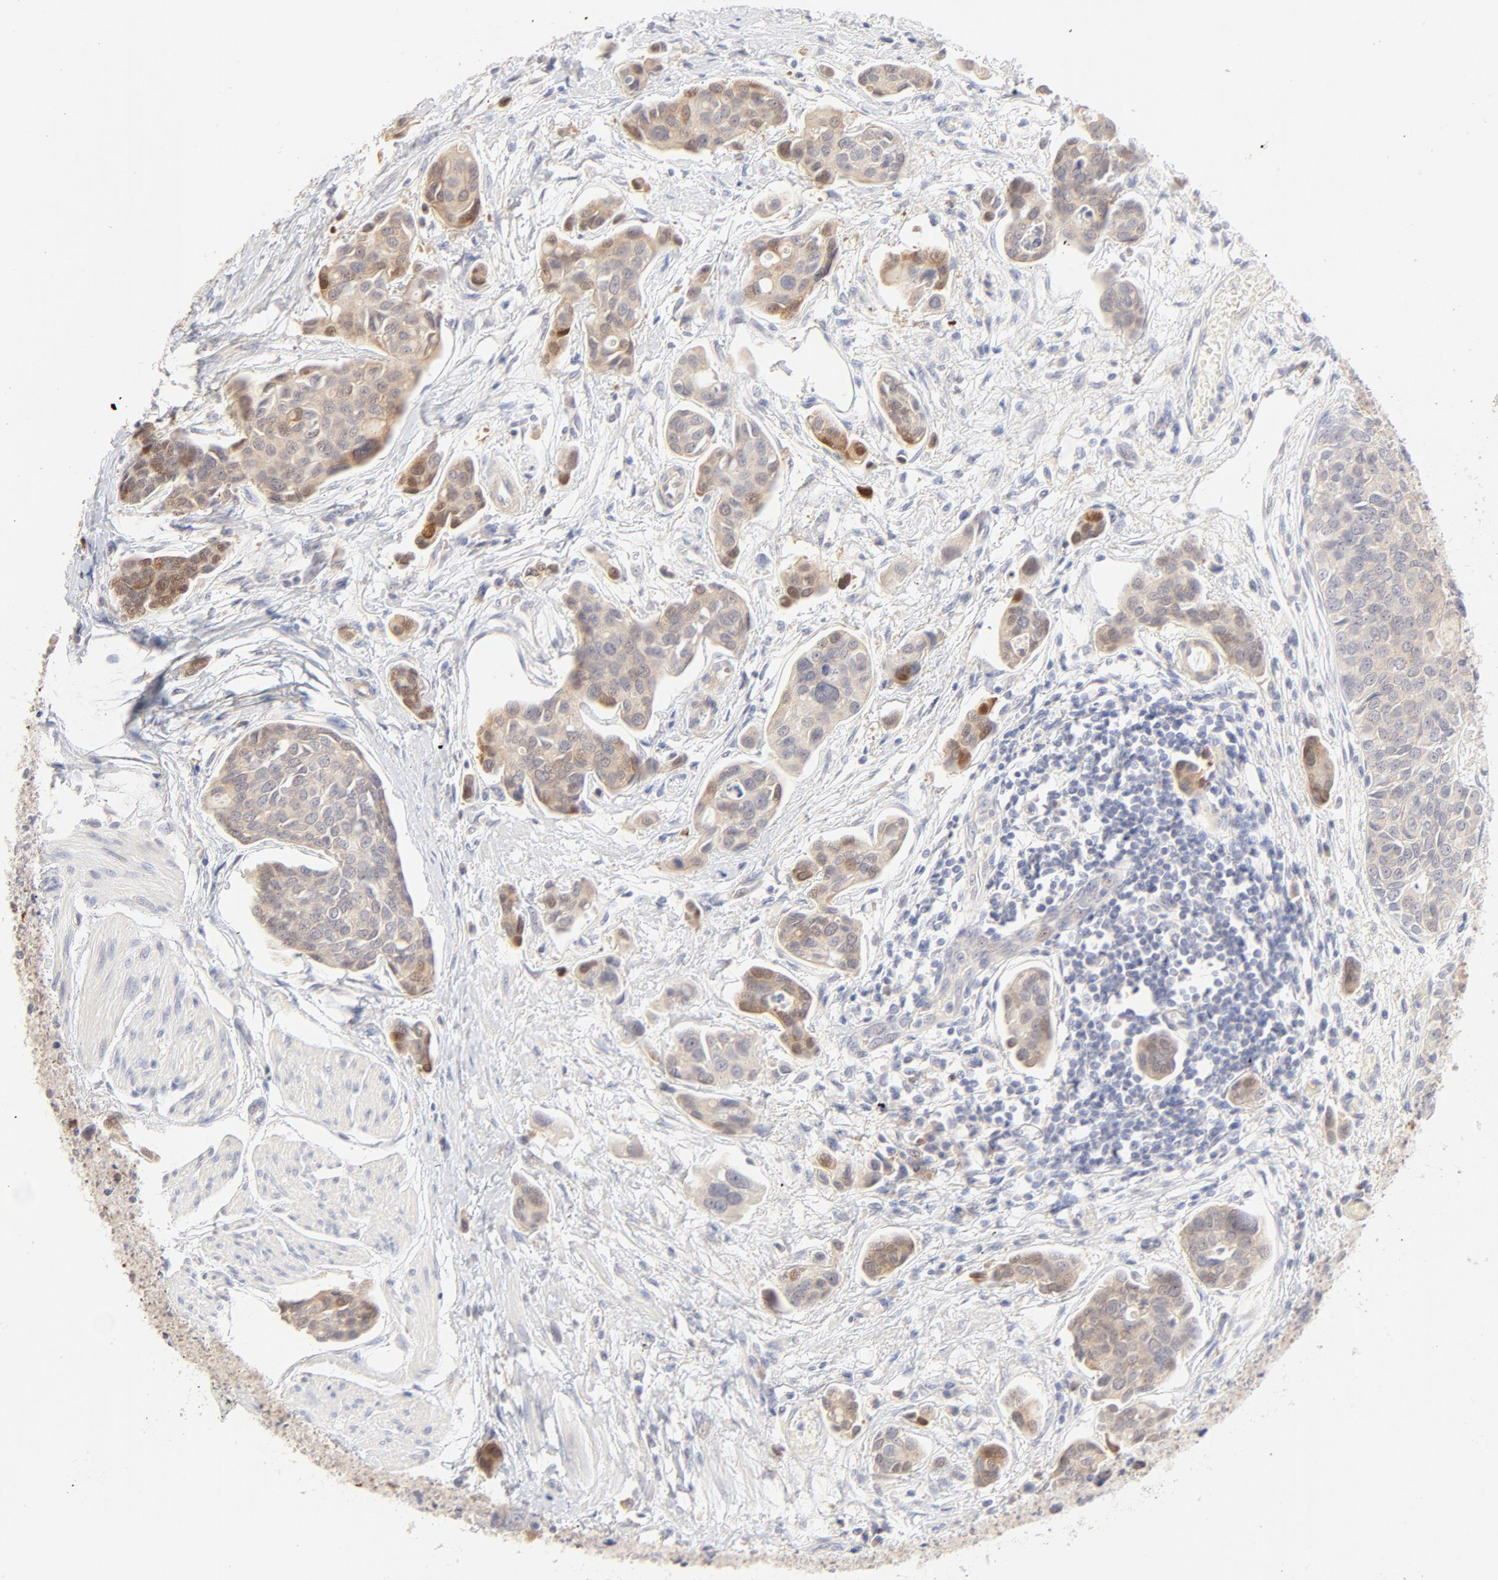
{"staining": {"intensity": "moderate", "quantity": "25%-75%", "location": "cytoplasmic/membranous"}, "tissue": "urothelial cancer", "cell_type": "Tumor cells", "image_type": "cancer", "snomed": [{"axis": "morphology", "description": "Urothelial carcinoma, High grade"}, {"axis": "topography", "description": "Urinary bladder"}], "caption": "Immunohistochemistry (IHC) (DAB (3,3'-diaminobenzidine)) staining of human urothelial cancer reveals moderate cytoplasmic/membranous protein expression in approximately 25%-75% of tumor cells. (DAB = brown stain, brightfield microscopy at high magnification).", "gene": "NKX2-2", "patient": {"sex": "male", "age": 78}}